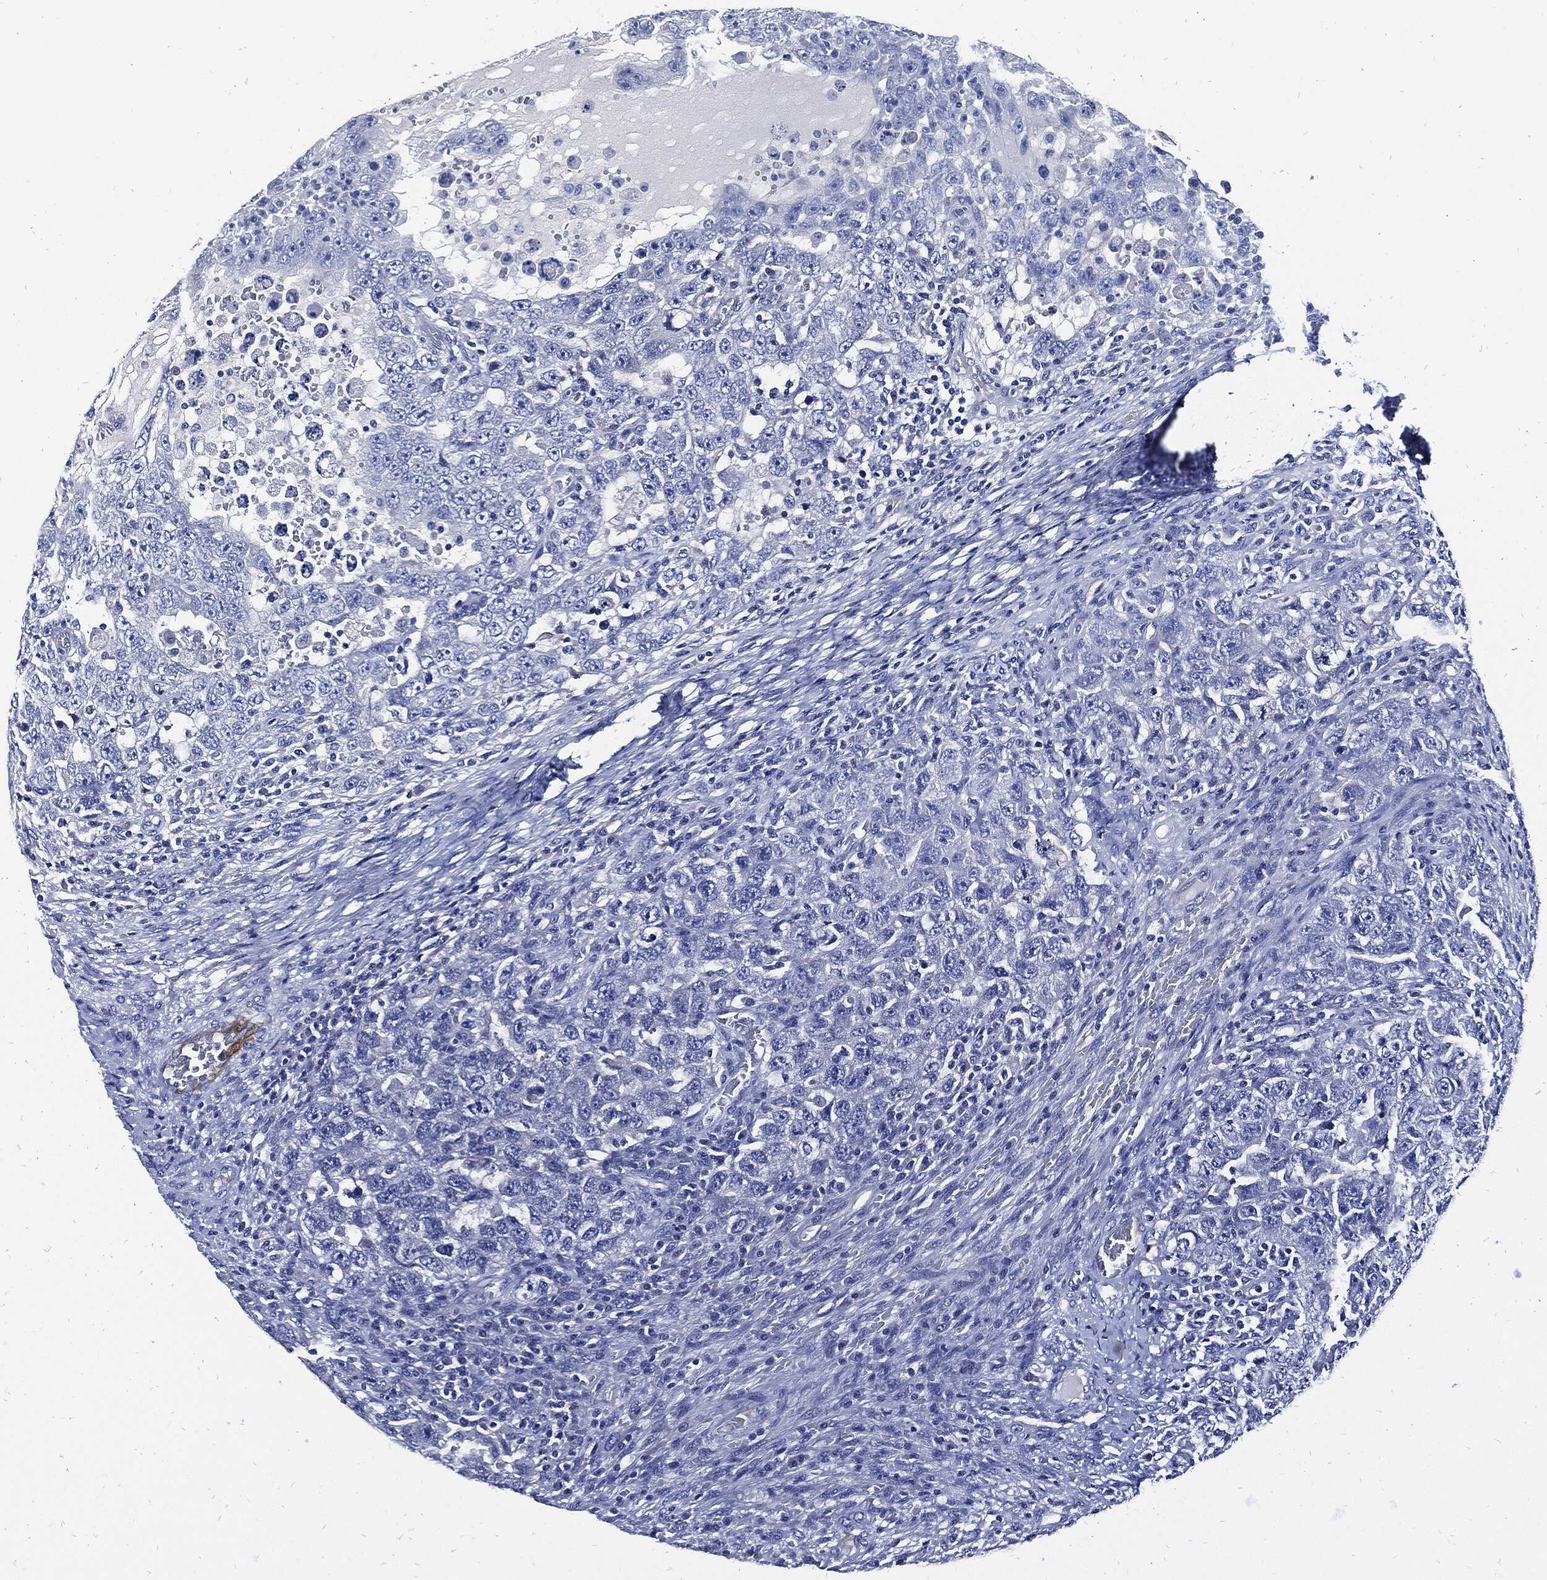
{"staining": {"intensity": "negative", "quantity": "none", "location": "none"}, "tissue": "testis cancer", "cell_type": "Tumor cells", "image_type": "cancer", "snomed": [{"axis": "morphology", "description": "Carcinoma, Embryonal, NOS"}, {"axis": "topography", "description": "Testis"}], "caption": "Testis cancer (embryonal carcinoma) stained for a protein using immunohistochemistry (IHC) demonstrates no positivity tumor cells.", "gene": "FABP4", "patient": {"sex": "male", "age": 26}}